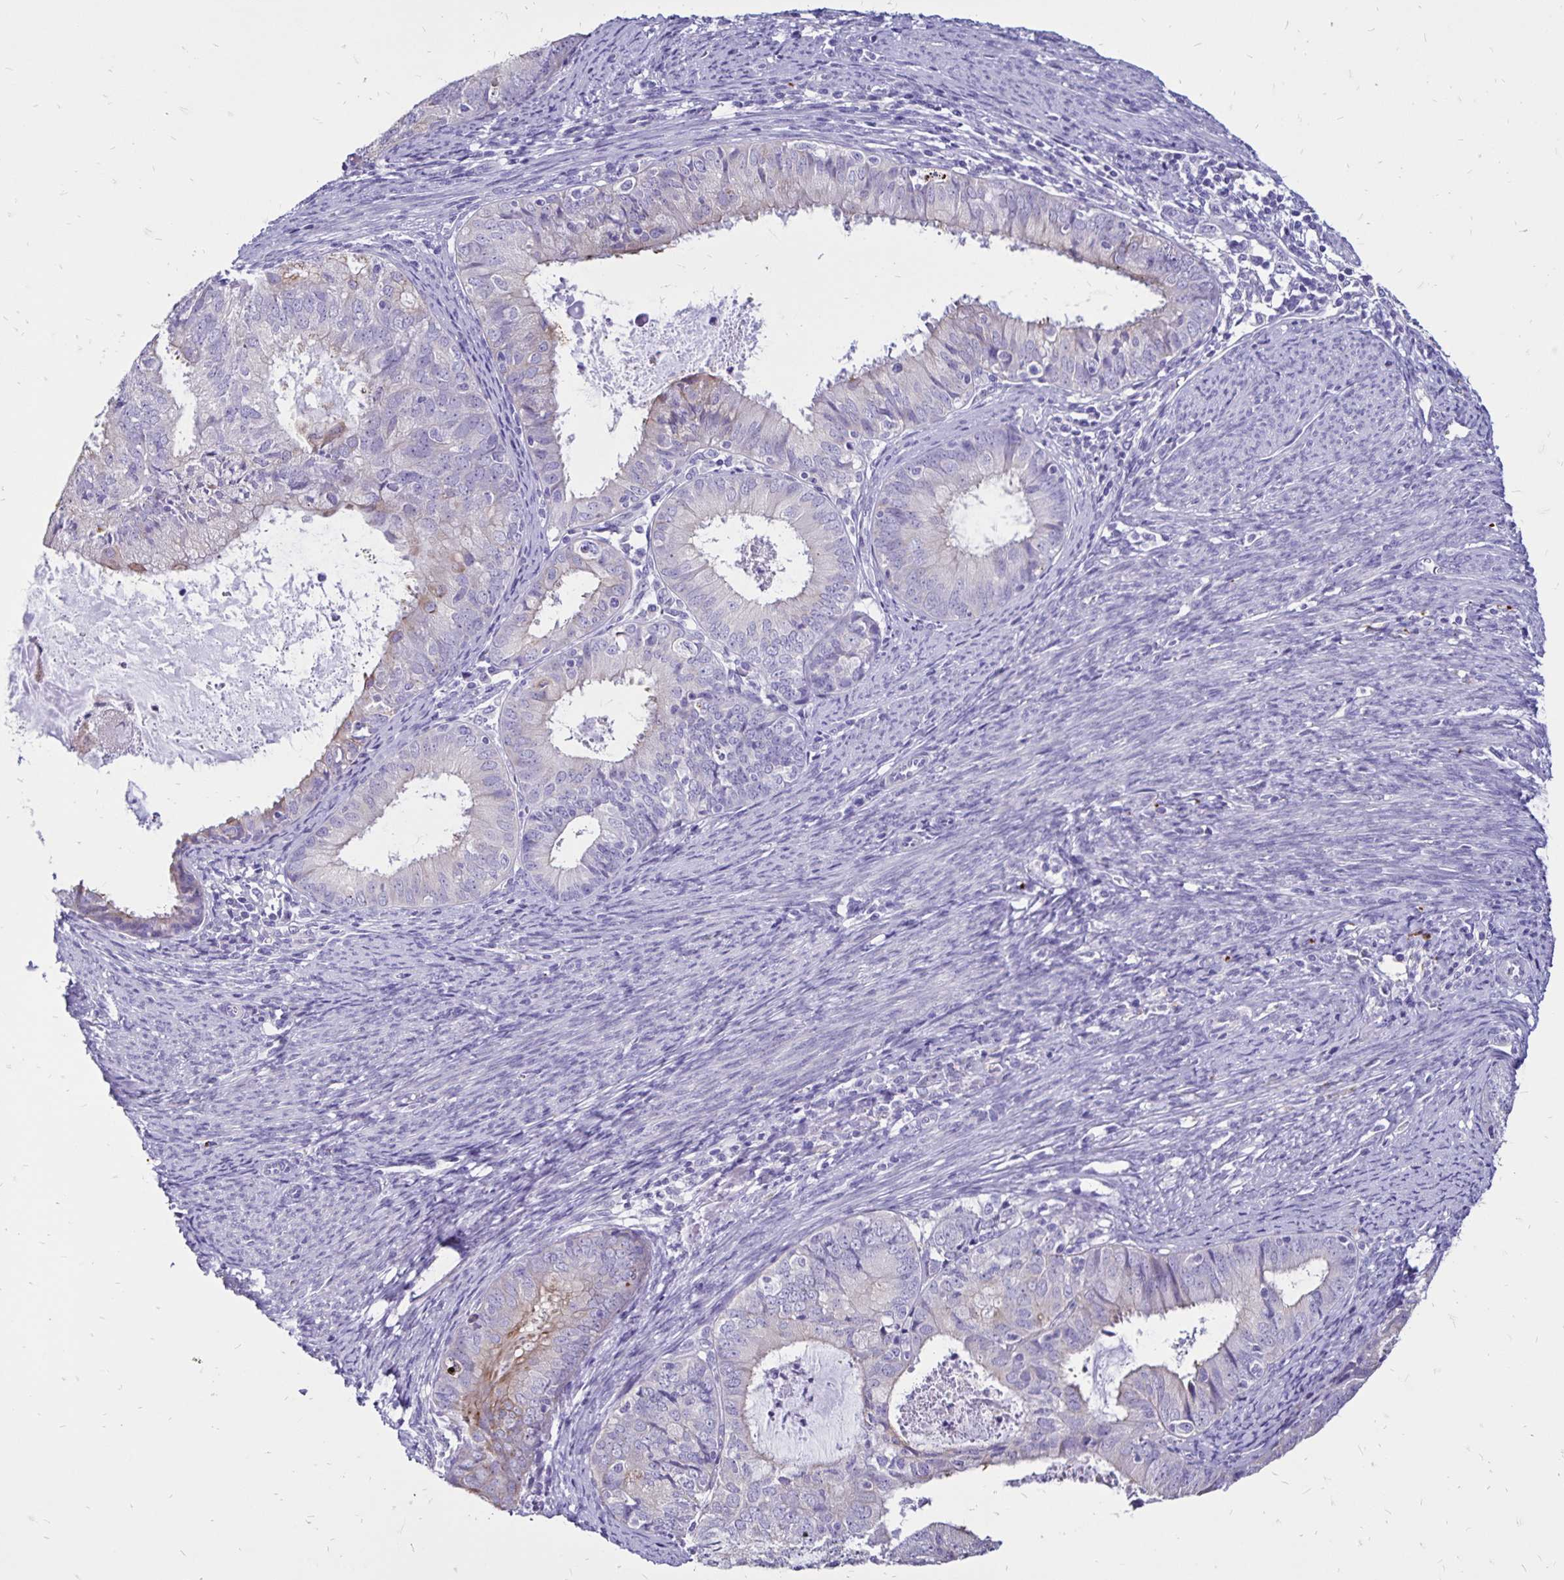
{"staining": {"intensity": "negative", "quantity": "none", "location": "none"}, "tissue": "endometrial cancer", "cell_type": "Tumor cells", "image_type": "cancer", "snomed": [{"axis": "morphology", "description": "Adenocarcinoma, NOS"}, {"axis": "topography", "description": "Endometrium"}], "caption": "Human adenocarcinoma (endometrial) stained for a protein using immunohistochemistry (IHC) exhibits no staining in tumor cells.", "gene": "EVPL", "patient": {"sex": "female", "age": 57}}